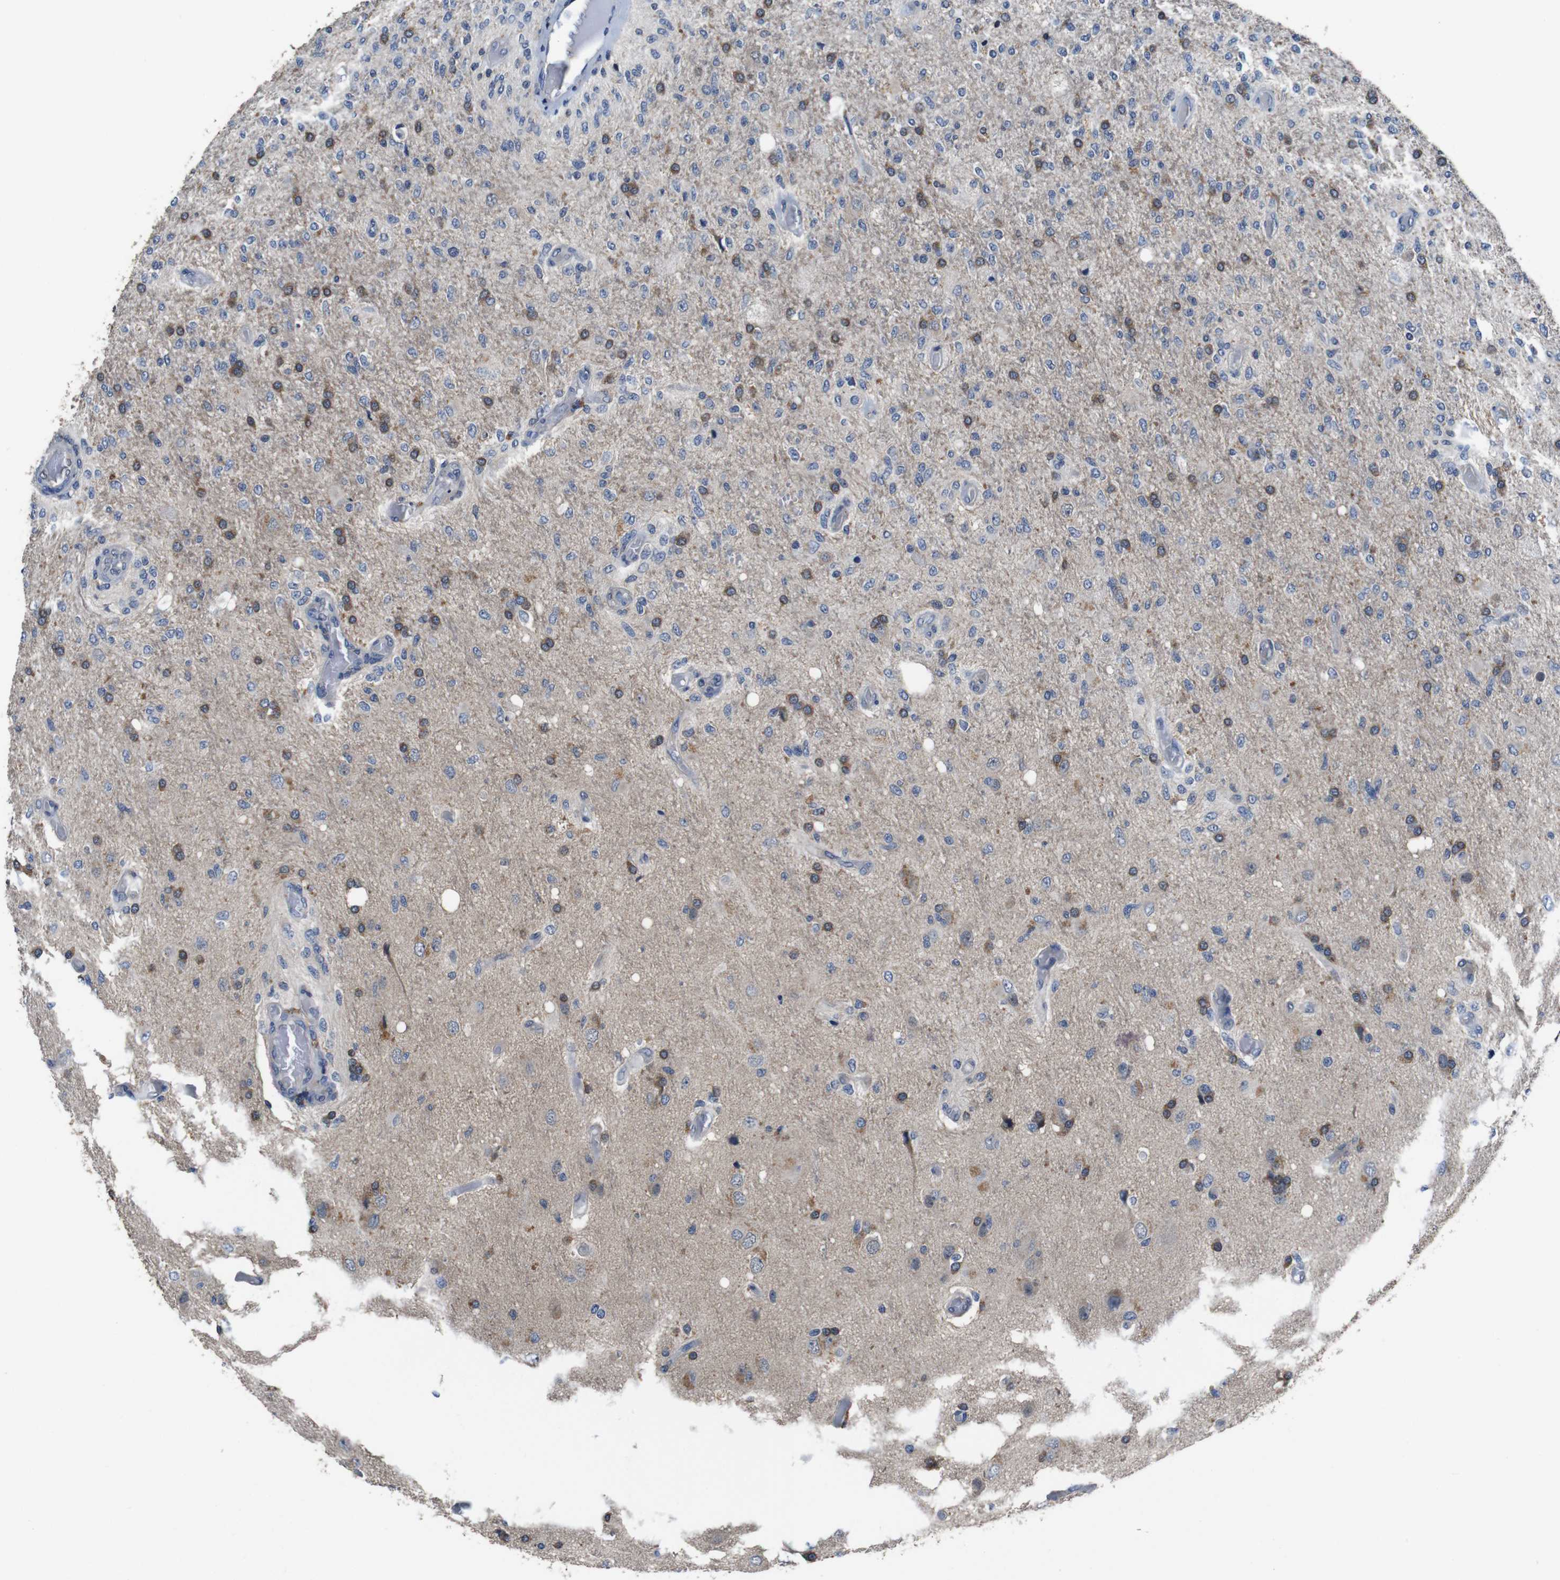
{"staining": {"intensity": "moderate", "quantity": "<25%", "location": "cytoplasmic/membranous"}, "tissue": "glioma", "cell_type": "Tumor cells", "image_type": "cancer", "snomed": [{"axis": "morphology", "description": "Normal tissue, NOS"}, {"axis": "morphology", "description": "Glioma, malignant, High grade"}, {"axis": "topography", "description": "Cerebral cortex"}], "caption": "IHC (DAB) staining of human glioma displays moderate cytoplasmic/membranous protein expression in about <25% of tumor cells.", "gene": "GLIPR1", "patient": {"sex": "male", "age": 77}}